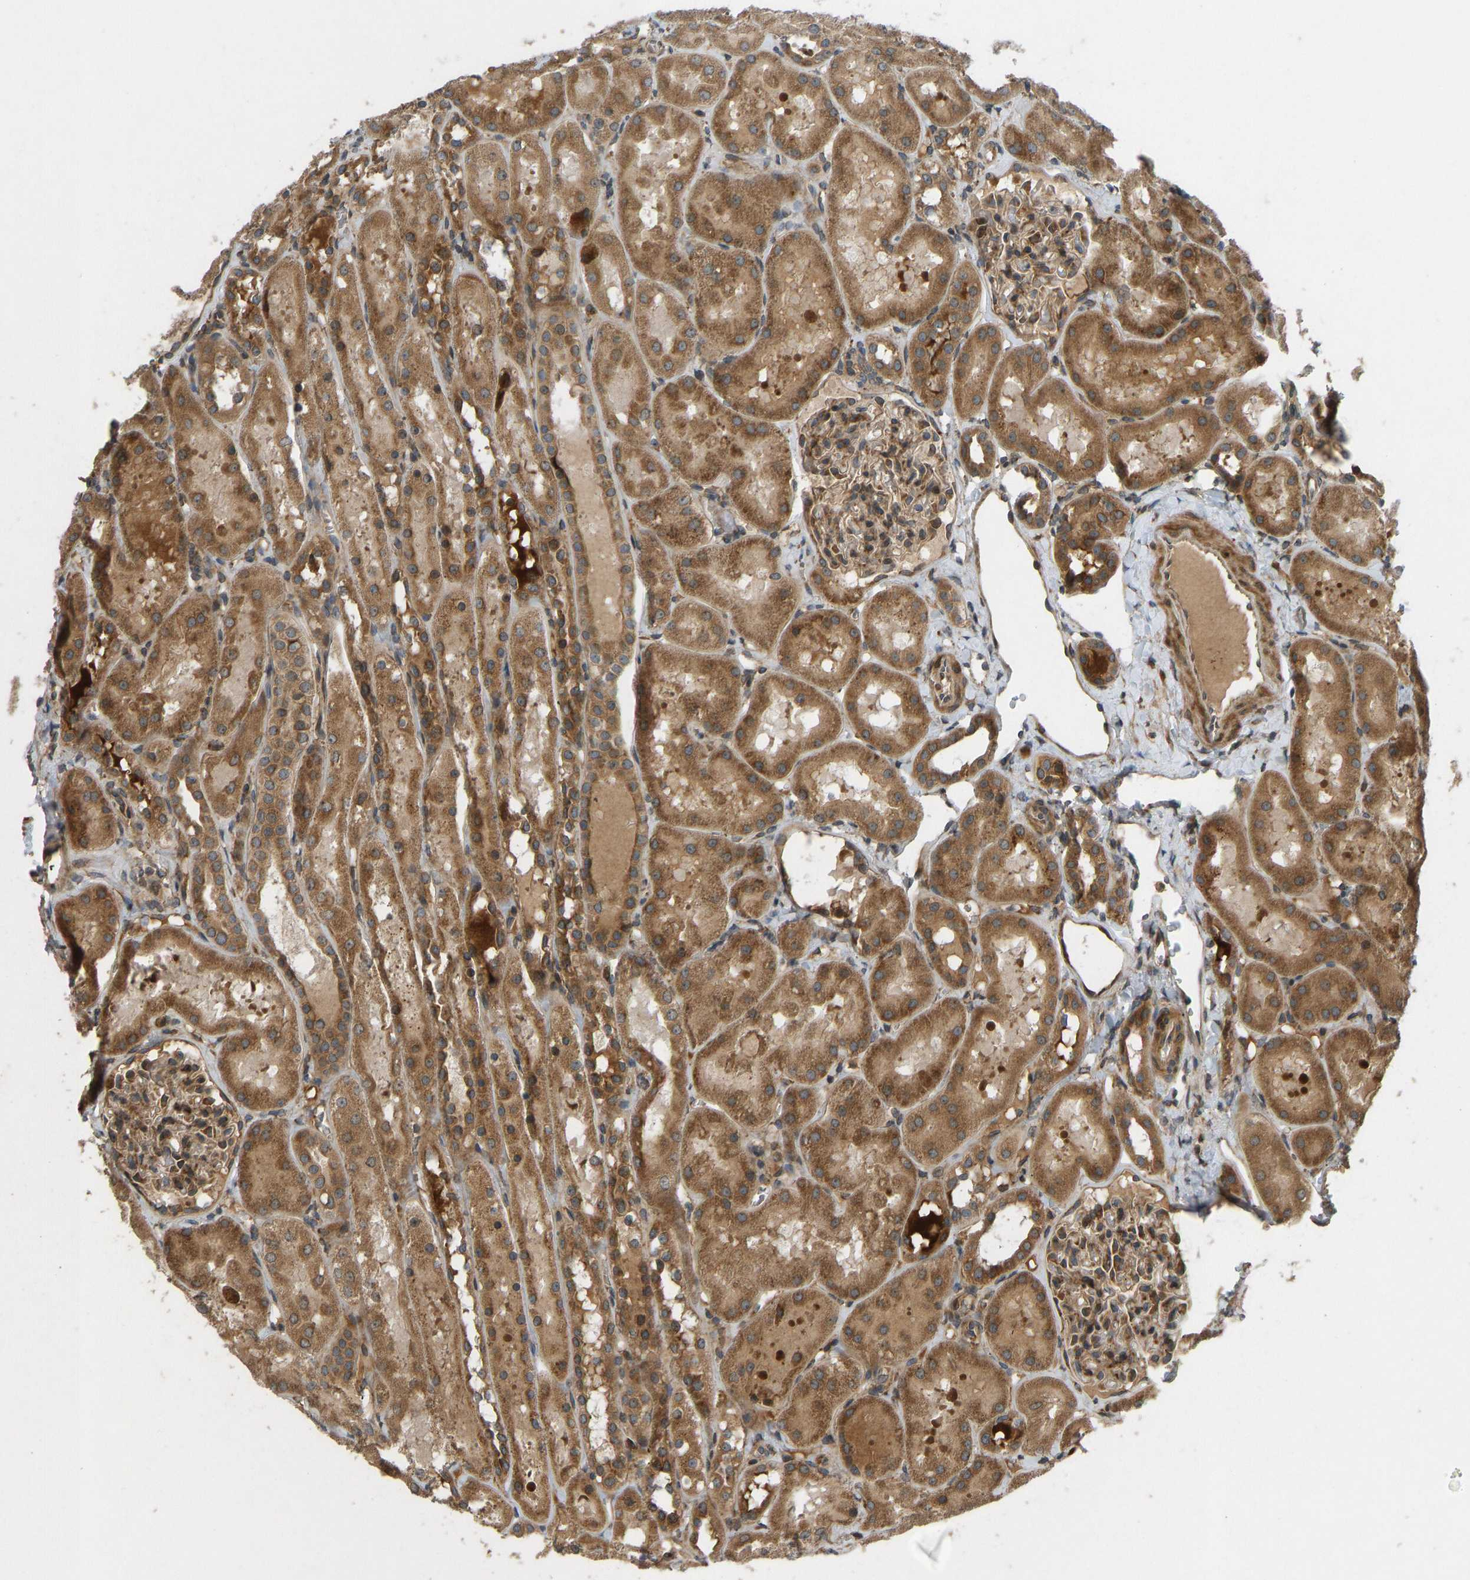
{"staining": {"intensity": "moderate", "quantity": ">75%", "location": "cytoplasmic/membranous"}, "tissue": "kidney", "cell_type": "Cells in glomeruli", "image_type": "normal", "snomed": [{"axis": "morphology", "description": "Normal tissue, NOS"}, {"axis": "topography", "description": "Kidney"}, {"axis": "topography", "description": "Urinary bladder"}], "caption": "Kidney stained for a protein demonstrates moderate cytoplasmic/membranous positivity in cells in glomeruli. (DAB IHC, brown staining for protein, blue staining for nuclei).", "gene": "RPN2", "patient": {"sex": "male", "age": 16}}